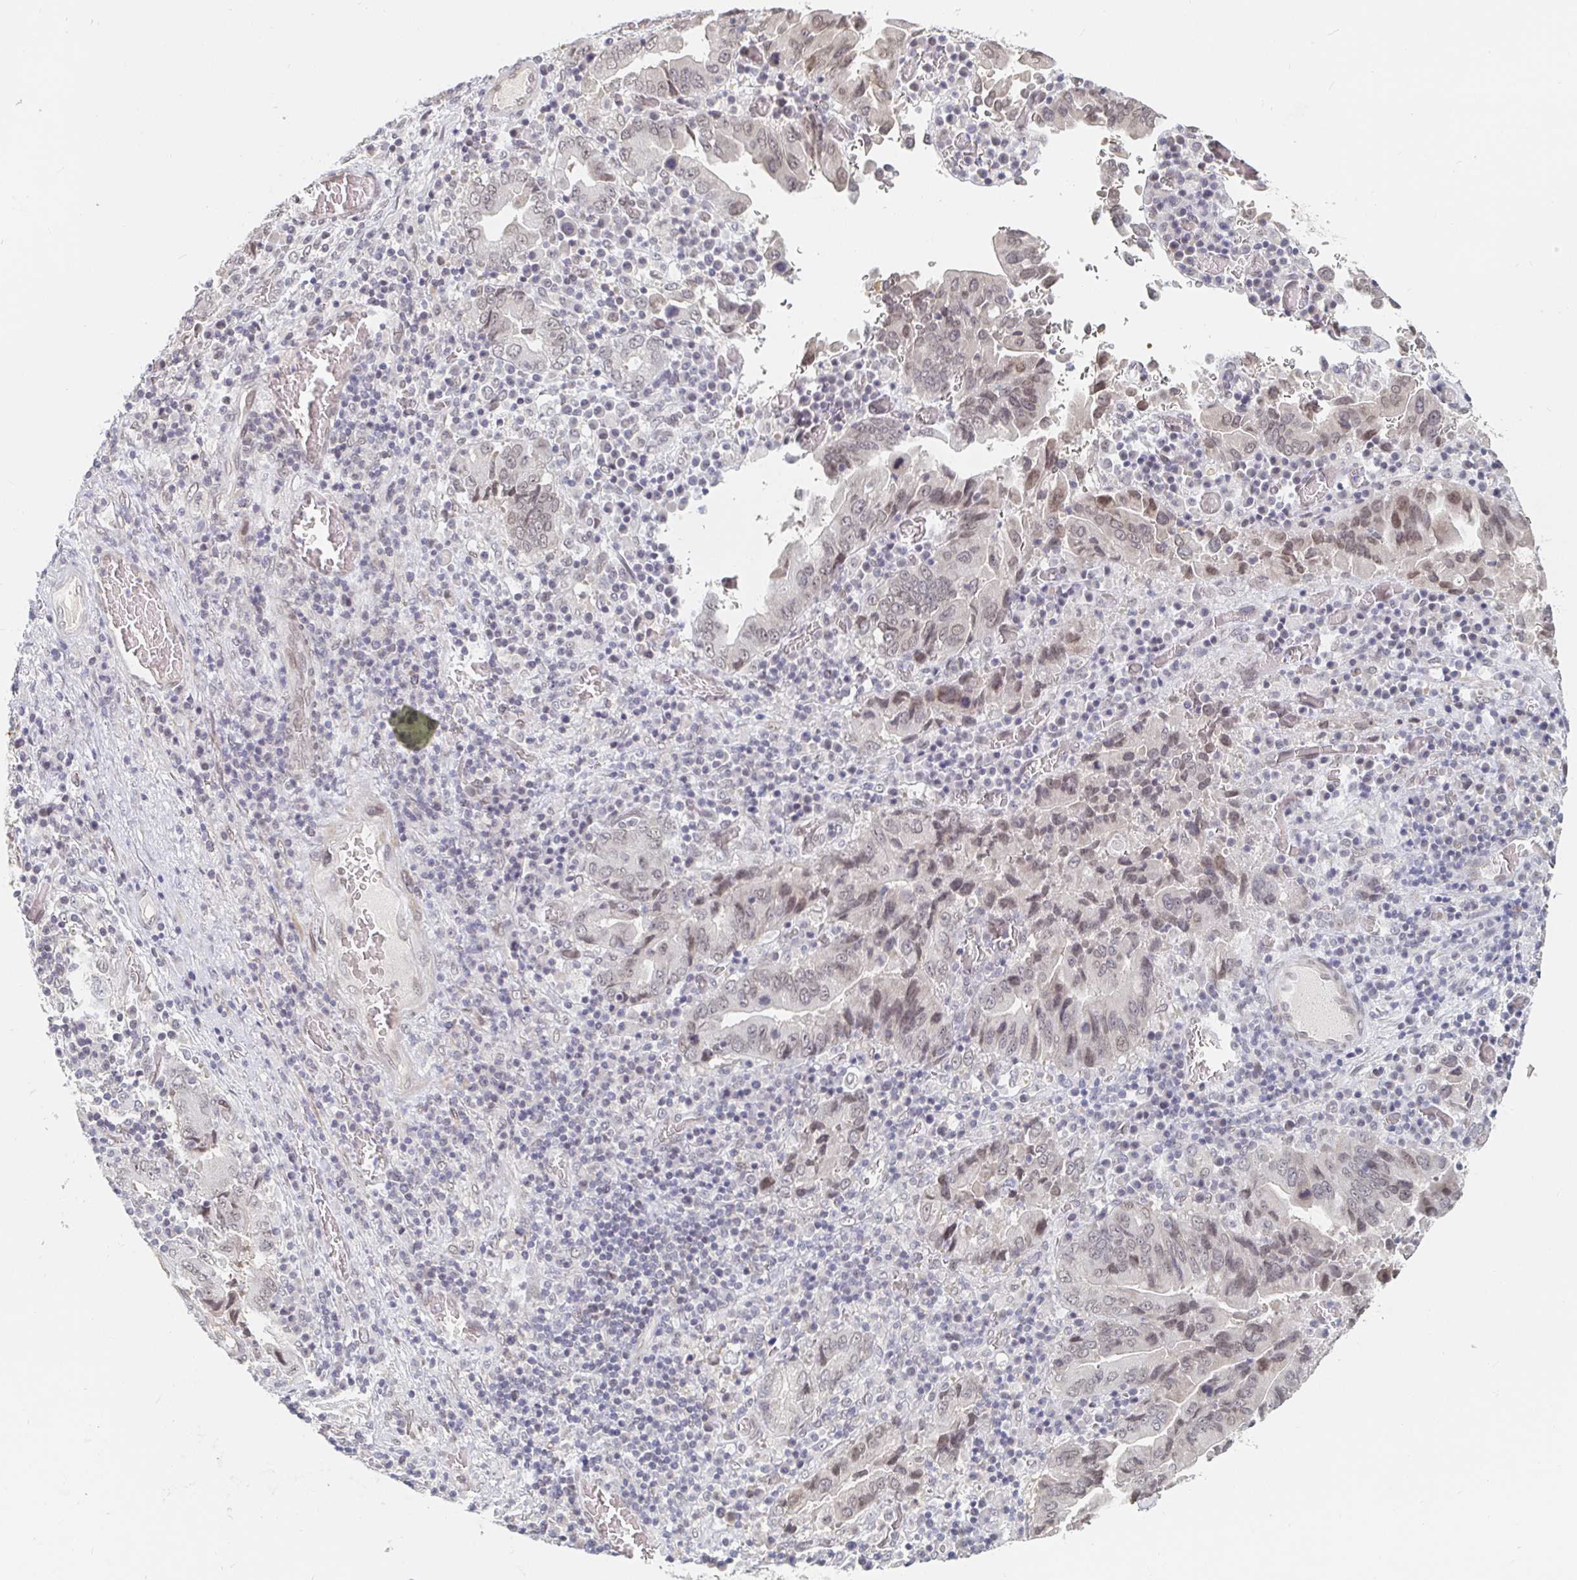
{"staining": {"intensity": "weak", "quantity": "25%-75%", "location": "nuclear"}, "tissue": "stomach cancer", "cell_type": "Tumor cells", "image_type": "cancer", "snomed": [{"axis": "morphology", "description": "Adenocarcinoma, NOS"}, {"axis": "topography", "description": "Stomach, upper"}], "caption": "Immunohistochemical staining of adenocarcinoma (stomach) exhibits low levels of weak nuclear positivity in about 25%-75% of tumor cells.", "gene": "CHD2", "patient": {"sex": "male", "age": 74}}